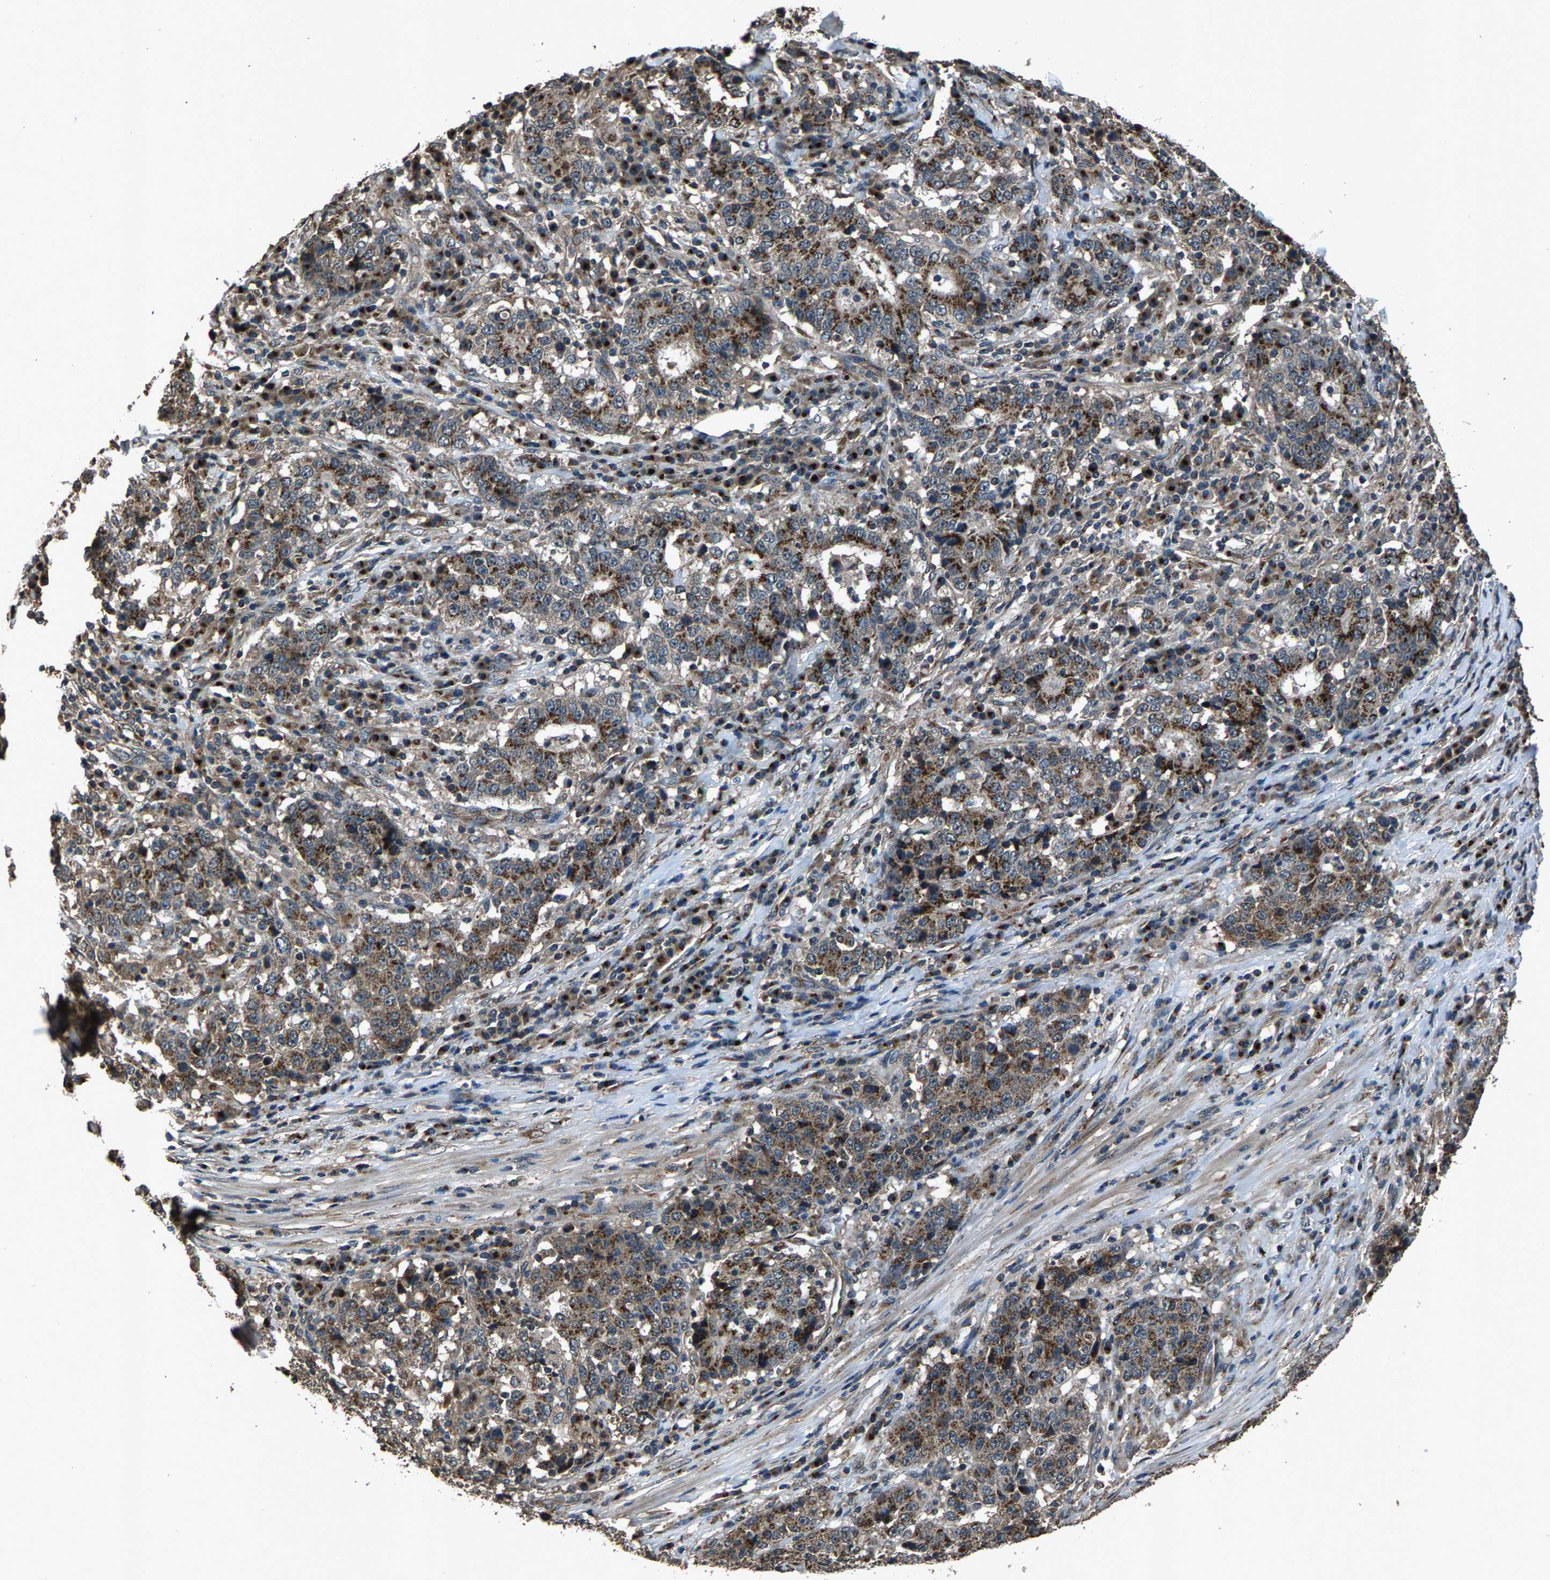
{"staining": {"intensity": "strong", "quantity": "25%-75%", "location": "cytoplasmic/membranous"}, "tissue": "stomach cancer", "cell_type": "Tumor cells", "image_type": "cancer", "snomed": [{"axis": "morphology", "description": "Adenocarcinoma, NOS"}, {"axis": "topography", "description": "Stomach"}], "caption": "Protein expression analysis of adenocarcinoma (stomach) demonstrates strong cytoplasmic/membranous staining in approximately 25%-75% of tumor cells.", "gene": "SLC38A10", "patient": {"sex": "male", "age": 59}}